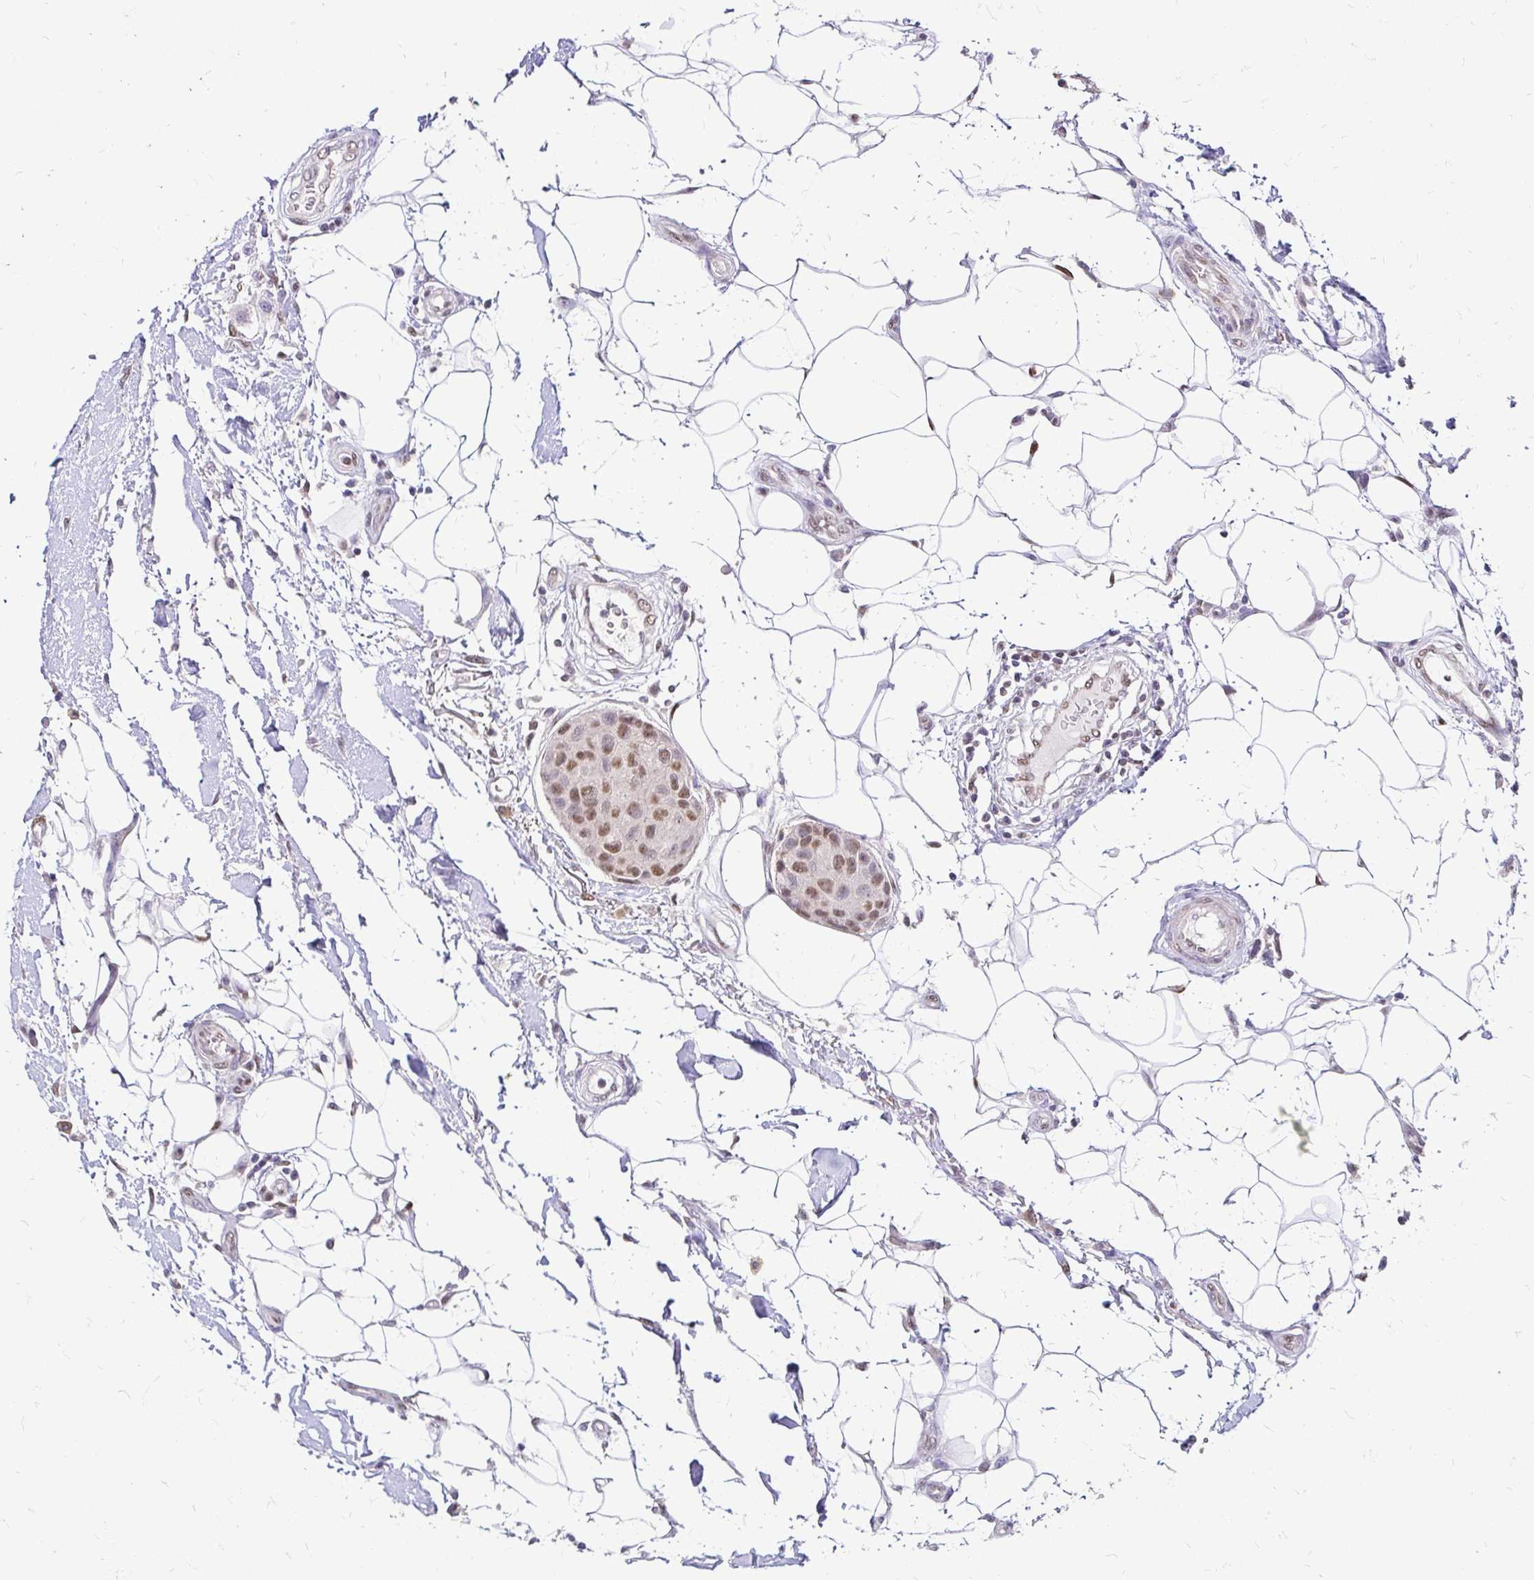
{"staining": {"intensity": "moderate", "quantity": ">75%", "location": "nuclear"}, "tissue": "breast cancer", "cell_type": "Tumor cells", "image_type": "cancer", "snomed": [{"axis": "morphology", "description": "Duct carcinoma"}, {"axis": "topography", "description": "Breast"}, {"axis": "topography", "description": "Lymph node"}], "caption": "Protein expression analysis of breast cancer (invasive ductal carcinoma) displays moderate nuclear staining in about >75% of tumor cells.", "gene": "RIMS4", "patient": {"sex": "female", "age": 80}}